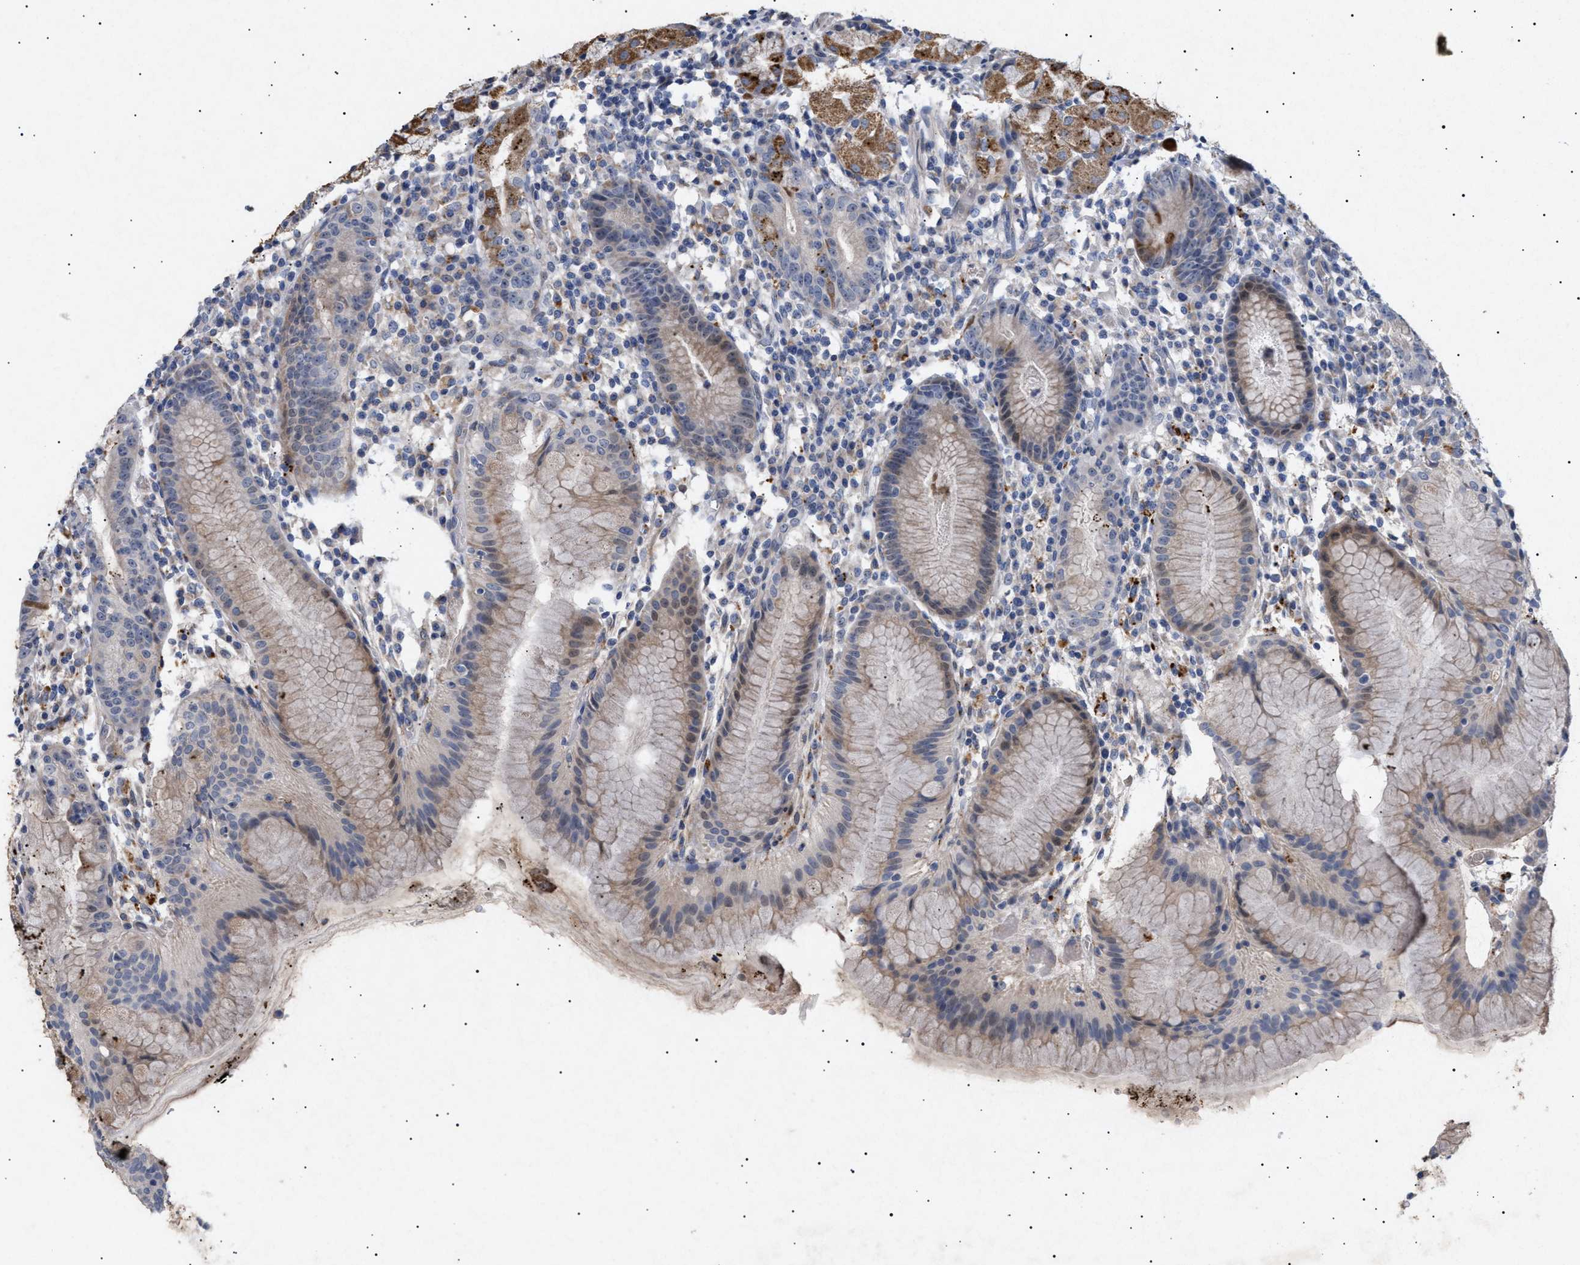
{"staining": {"intensity": "moderate", "quantity": "25%-75%", "location": "cytoplasmic/membranous"}, "tissue": "stomach", "cell_type": "Glandular cells", "image_type": "normal", "snomed": [{"axis": "morphology", "description": "Normal tissue, NOS"}, {"axis": "topography", "description": "Stomach"}, {"axis": "topography", "description": "Stomach, lower"}], "caption": "Normal stomach was stained to show a protein in brown. There is medium levels of moderate cytoplasmic/membranous positivity in about 25%-75% of glandular cells. The staining is performed using DAB brown chromogen to label protein expression. The nuclei are counter-stained blue using hematoxylin.", "gene": "SIRT5", "patient": {"sex": "female", "age": 75}}